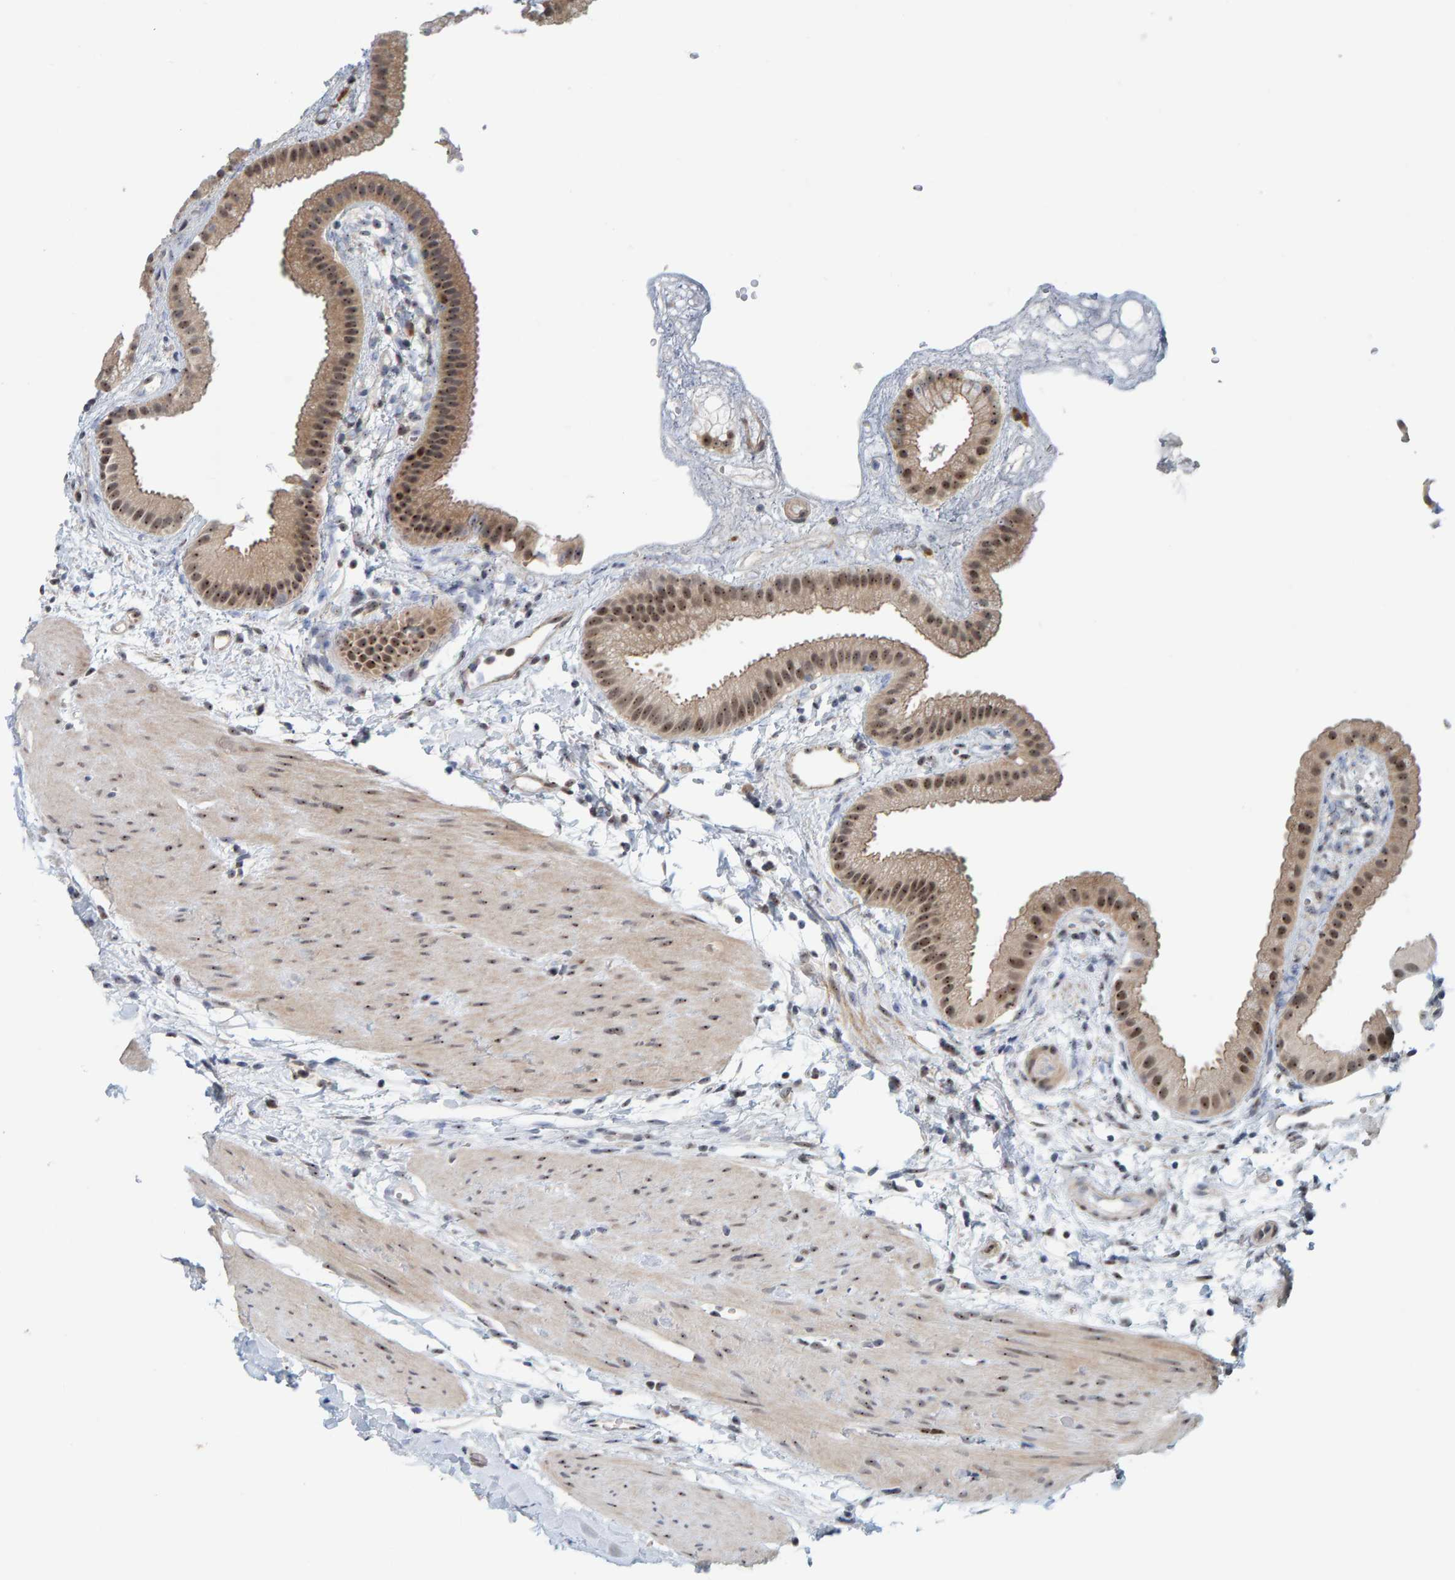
{"staining": {"intensity": "moderate", "quantity": ">75%", "location": "cytoplasmic/membranous,nuclear"}, "tissue": "gallbladder", "cell_type": "Glandular cells", "image_type": "normal", "snomed": [{"axis": "morphology", "description": "Normal tissue, NOS"}, {"axis": "topography", "description": "Gallbladder"}], "caption": "Benign gallbladder demonstrates moderate cytoplasmic/membranous,nuclear expression in about >75% of glandular cells.", "gene": "POLR1E", "patient": {"sex": "female", "age": 64}}